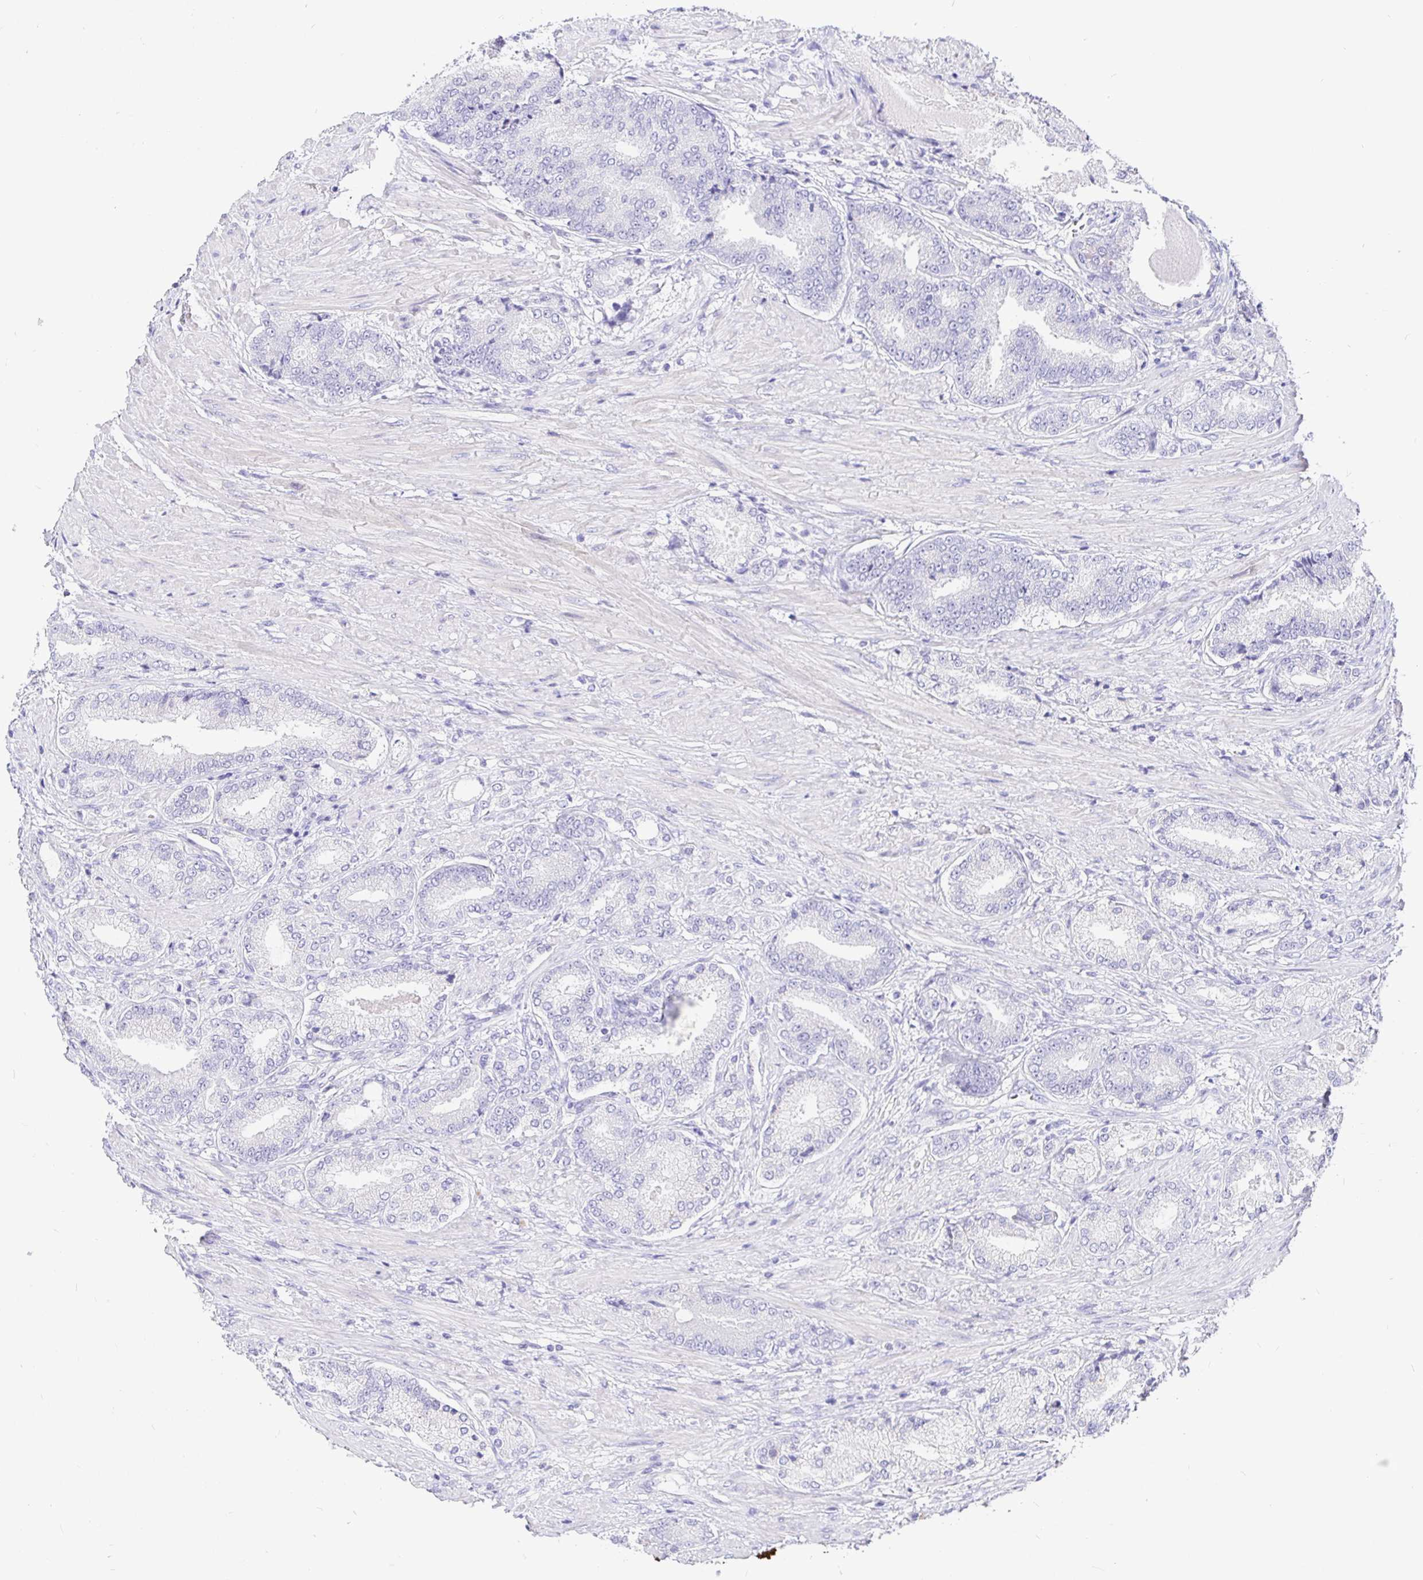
{"staining": {"intensity": "negative", "quantity": "none", "location": "none"}, "tissue": "prostate cancer", "cell_type": "Tumor cells", "image_type": "cancer", "snomed": [{"axis": "morphology", "description": "Adenocarcinoma, High grade"}, {"axis": "topography", "description": "Prostate and seminal vesicle, NOS"}], "caption": "The micrograph reveals no staining of tumor cells in prostate cancer. (Immunohistochemistry (ihc), brightfield microscopy, high magnification).", "gene": "TPTE", "patient": {"sex": "male", "age": 61}}